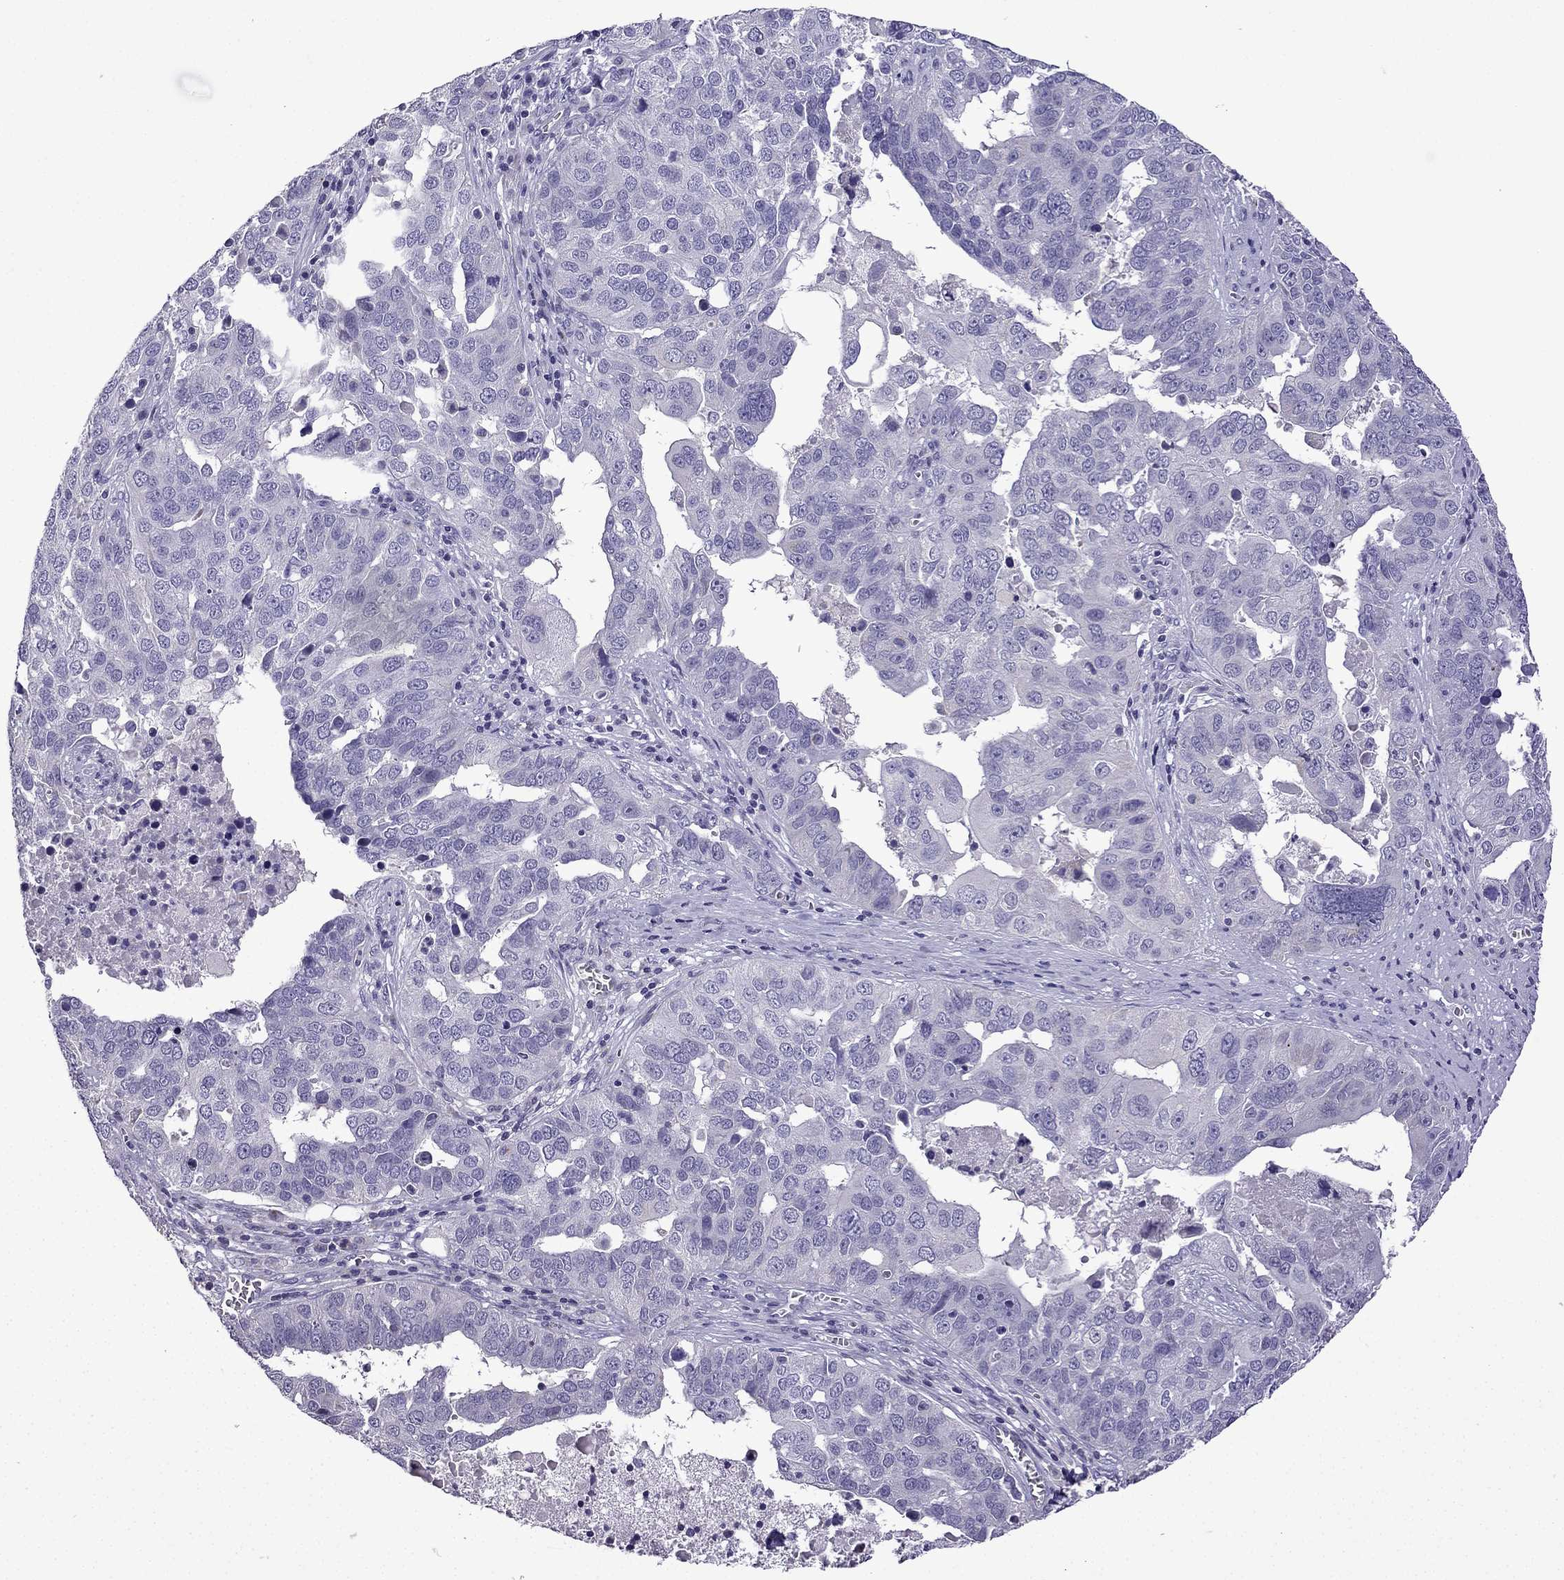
{"staining": {"intensity": "negative", "quantity": "none", "location": "none"}, "tissue": "ovarian cancer", "cell_type": "Tumor cells", "image_type": "cancer", "snomed": [{"axis": "morphology", "description": "Carcinoma, endometroid"}, {"axis": "topography", "description": "Soft tissue"}, {"axis": "topography", "description": "Ovary"}], "caption": "Endometroid carcinoma (ovarian) stained for a protein using IHC displays no expression tumor cells.", "gene": "TTN", "patient": {"sex": "female", "age": 52}}